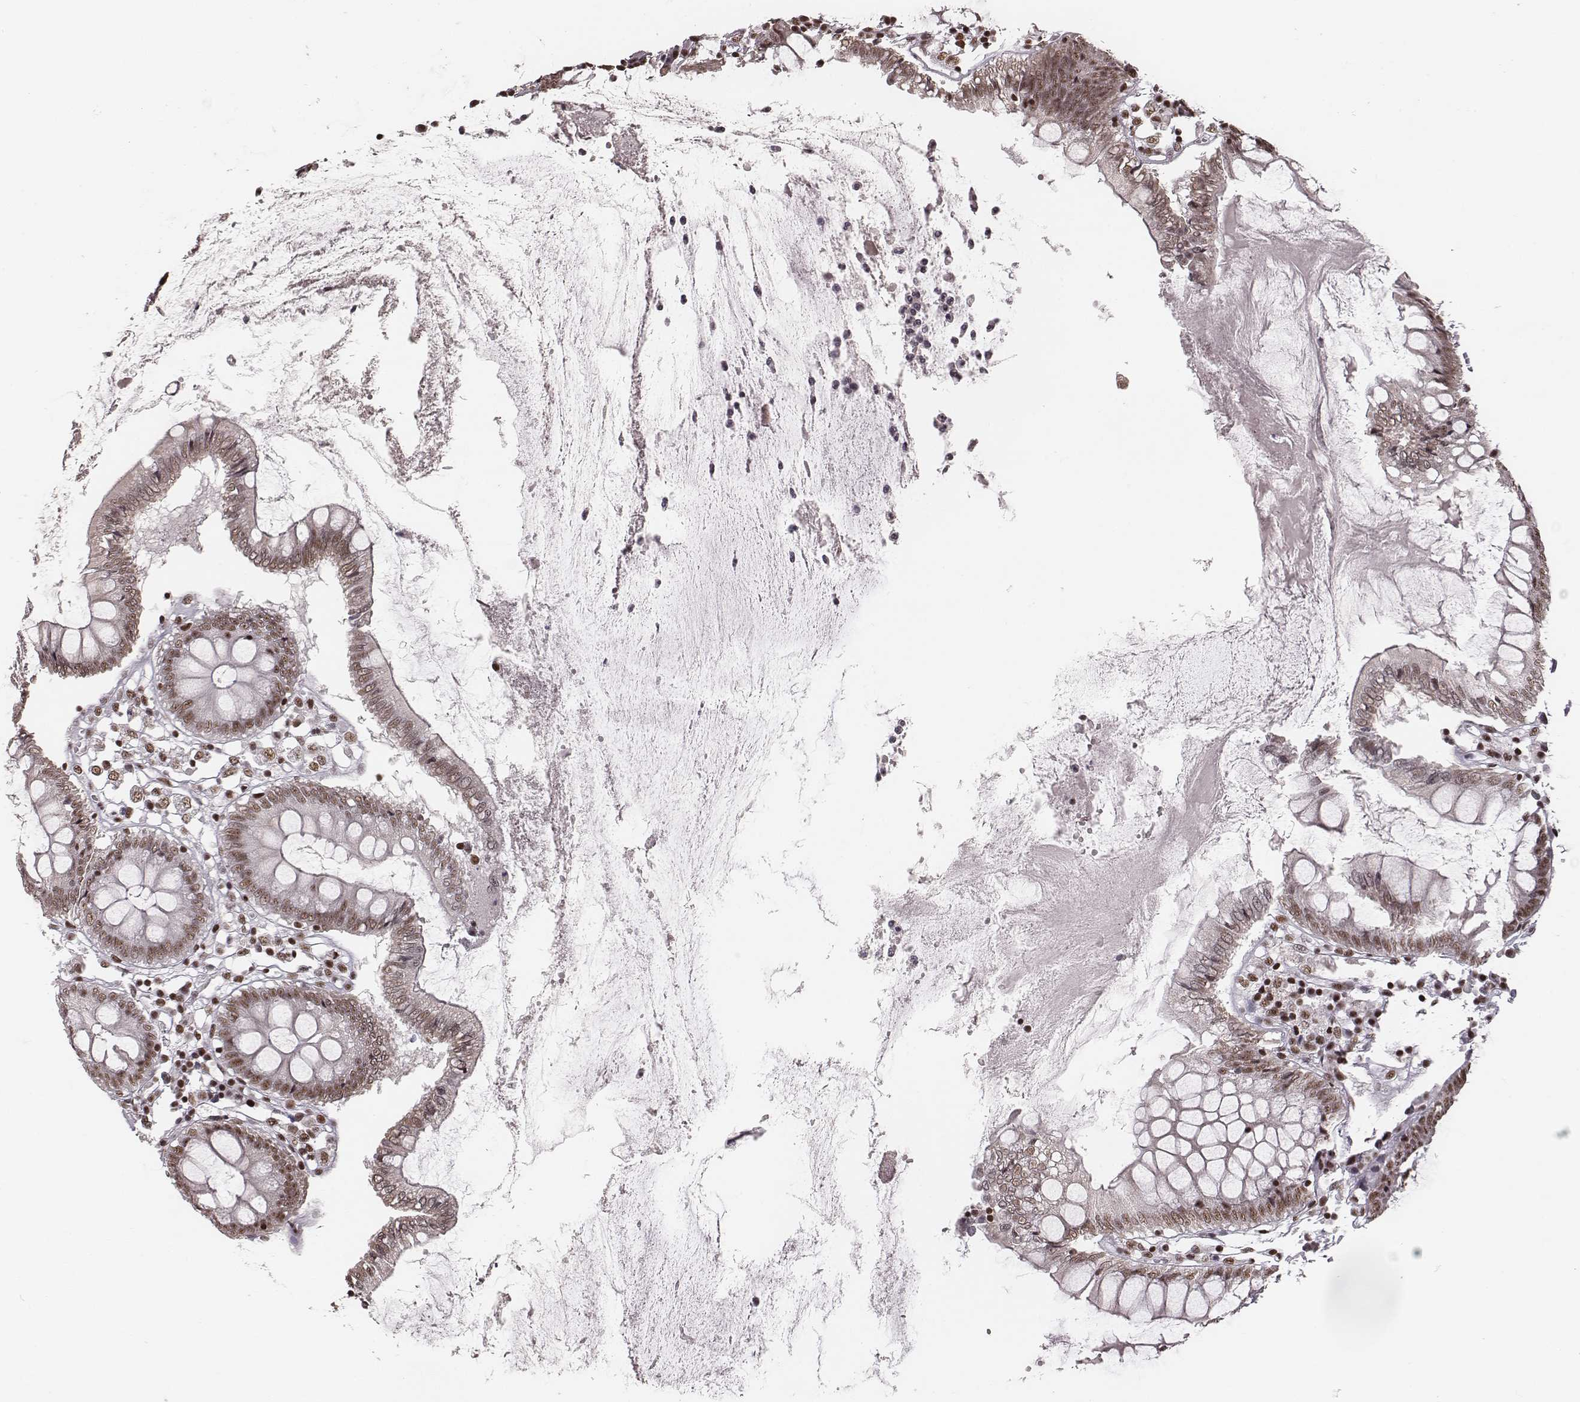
{"staining": {"intensity": "strong", "quantity": ">75%", "location": "nuclear"}, "tissue": "colon", "cell_type": "Endothelial cells", "image_type": "normal", "snomed": [{"axis": "morphology", "description": "Normal tissue, NOS"}, {"axis": "morphology", "description": "Adenocarcinoma, NOS"}, {"axis": "topography", "description": "Colon"}], "caption": "High-magnification brightfield microscopy of benign colon stained with DAB (brown) and counterstained with hematoxylin (blue). endothelial cells exhibit strong nuclear positivity is identified in approximately>75% of cells.", "gene": "LUC7L", "patient": {"sex": "male", "age": 83}}